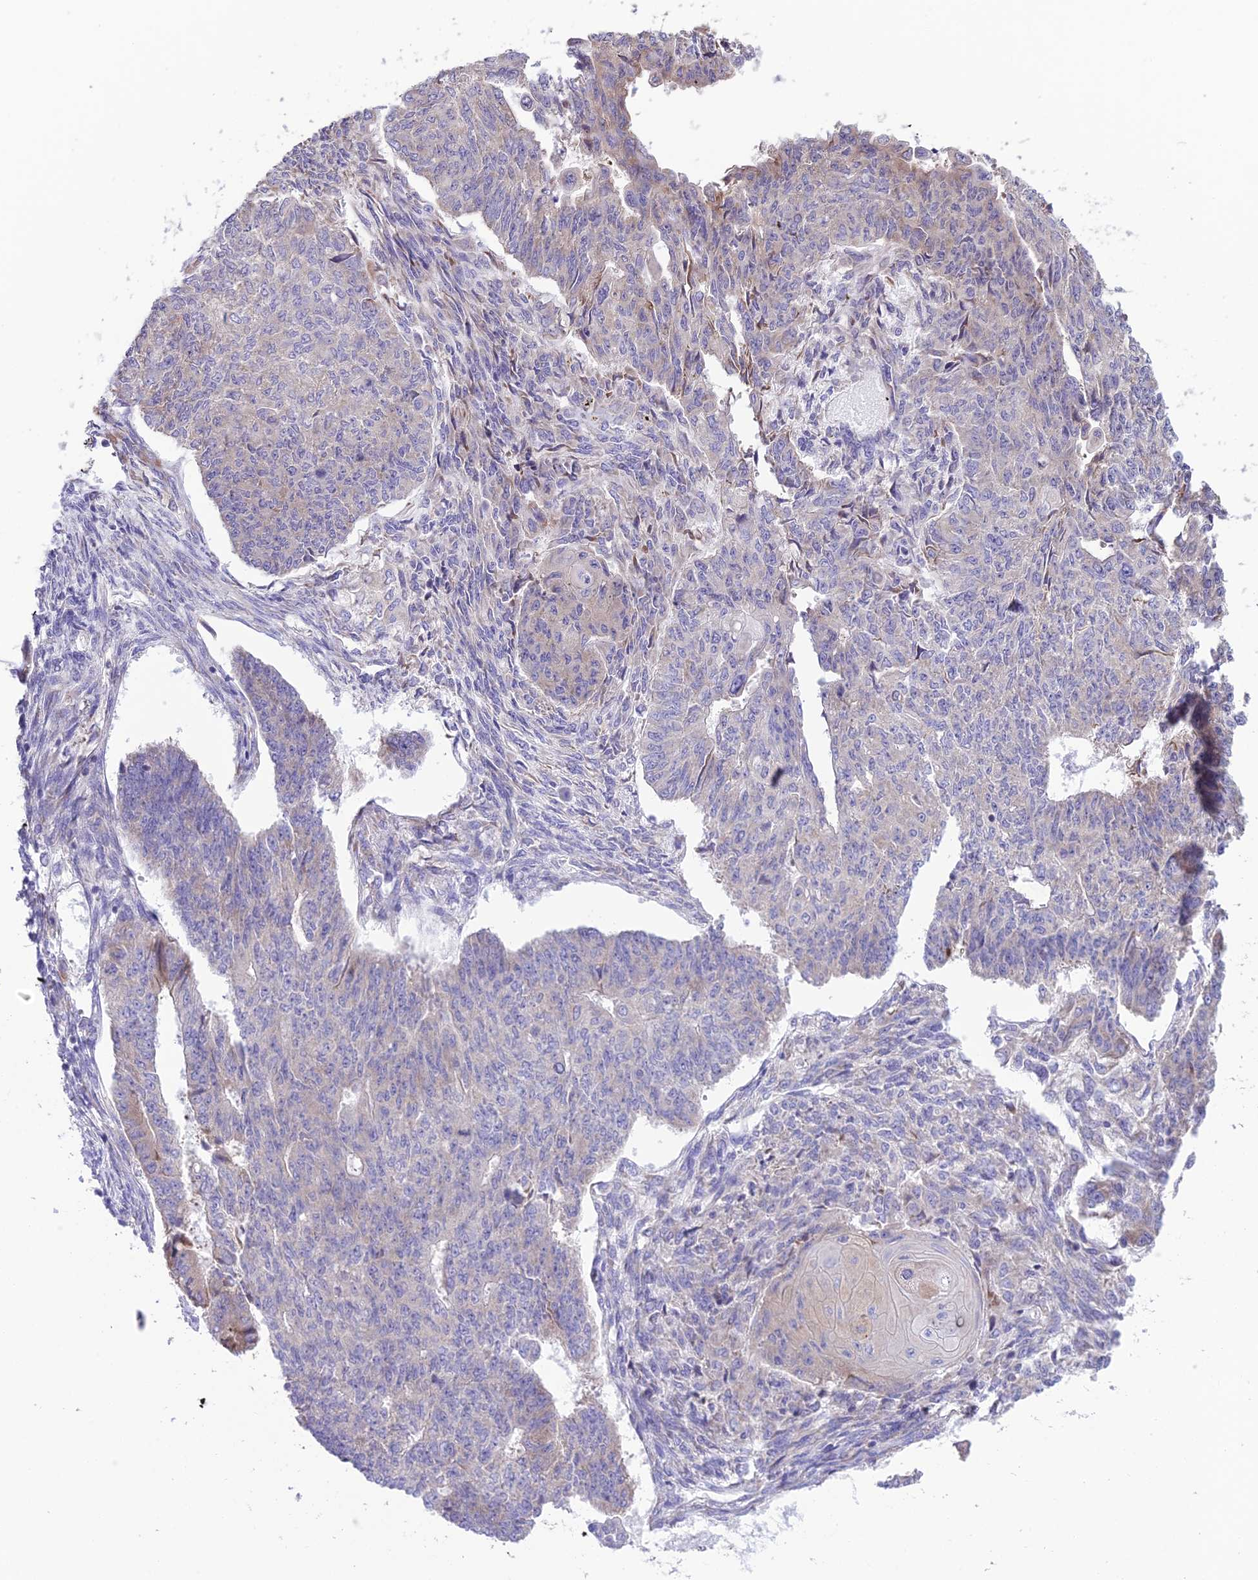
{"staining": {"intensity": "weak", "quantity": "<25%", "location": "cytoplasmic/membranous"}, "tissue": "endometrial cancer", "cell_type": "Tumor cells", "image_type": "cancer", "snomed": [{"axis": "morphology", "description": "Adenocarcinoma, NOS"}, {"axis": "topography", "description": "Endometrium"}], "caption": "Adenocarcinoma (endometrial) stained for a protein using immunohistochemistry (IHC) reveals no positivity tumor cells.", "gene": "RPS26", "patient": {"sex": "female", "age": 32}}